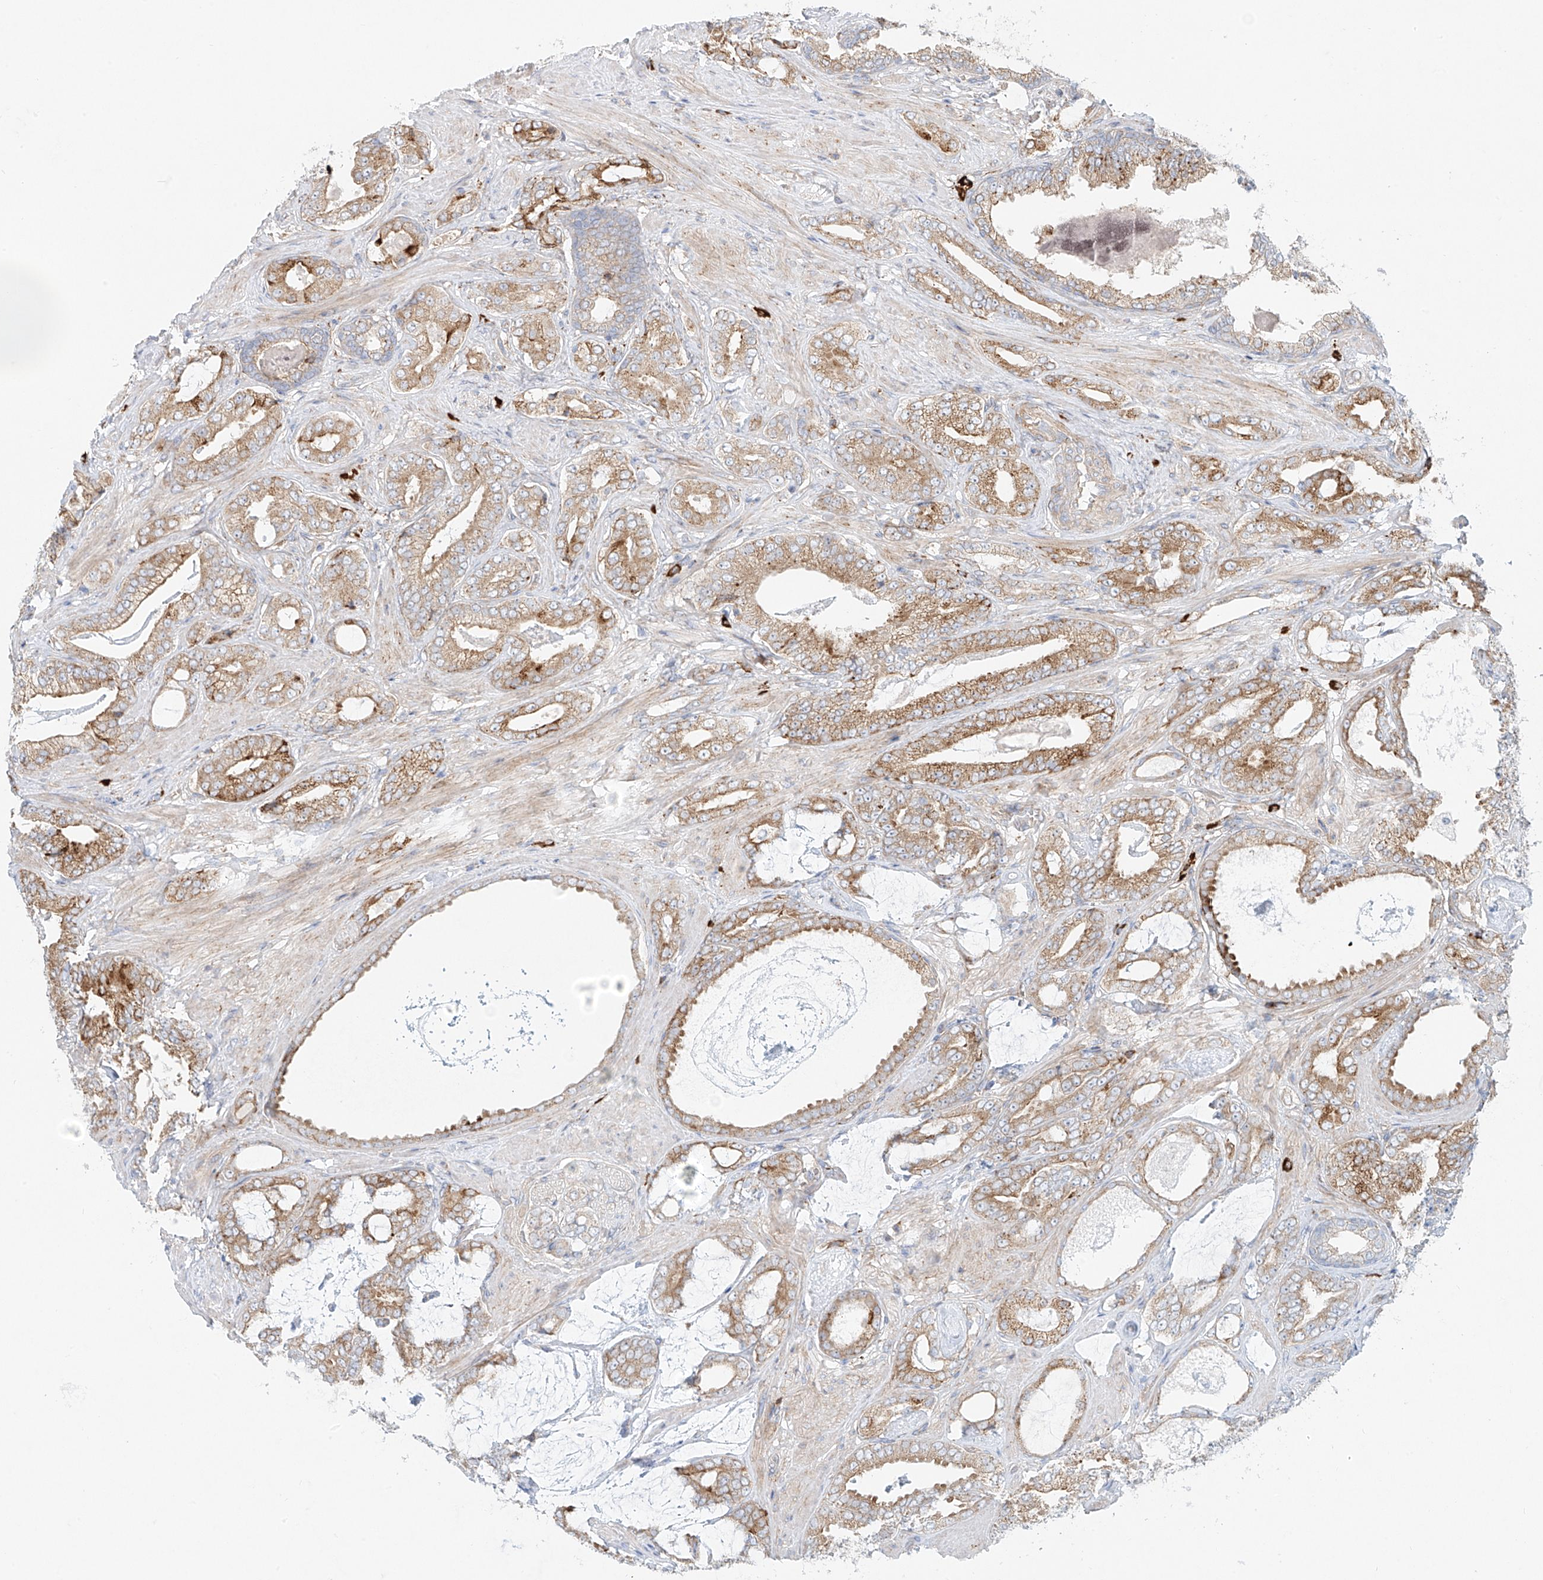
{"staining": {"intensity": "moderate", "quantity": ">75%", "location": "cytoplasmic/membranous"}, "tissue": "prostate cancer", "cell_type": "Tumor cells", "image_type": "cancer", "snomed": [{"axis": "morphology", "description": "Adenocarcinoma, Low grade"}, {"axis": "topography", "description": "Prostate"}], "caption": "Prostate low-grade adenocarcinoma stained with DAB IHC displays medium levels of moderate cytoplasmic/membranous staining in about >75% of tumor cells.", "gene": "EIPR1", "patient": {"sex": "male", "age": 71}}